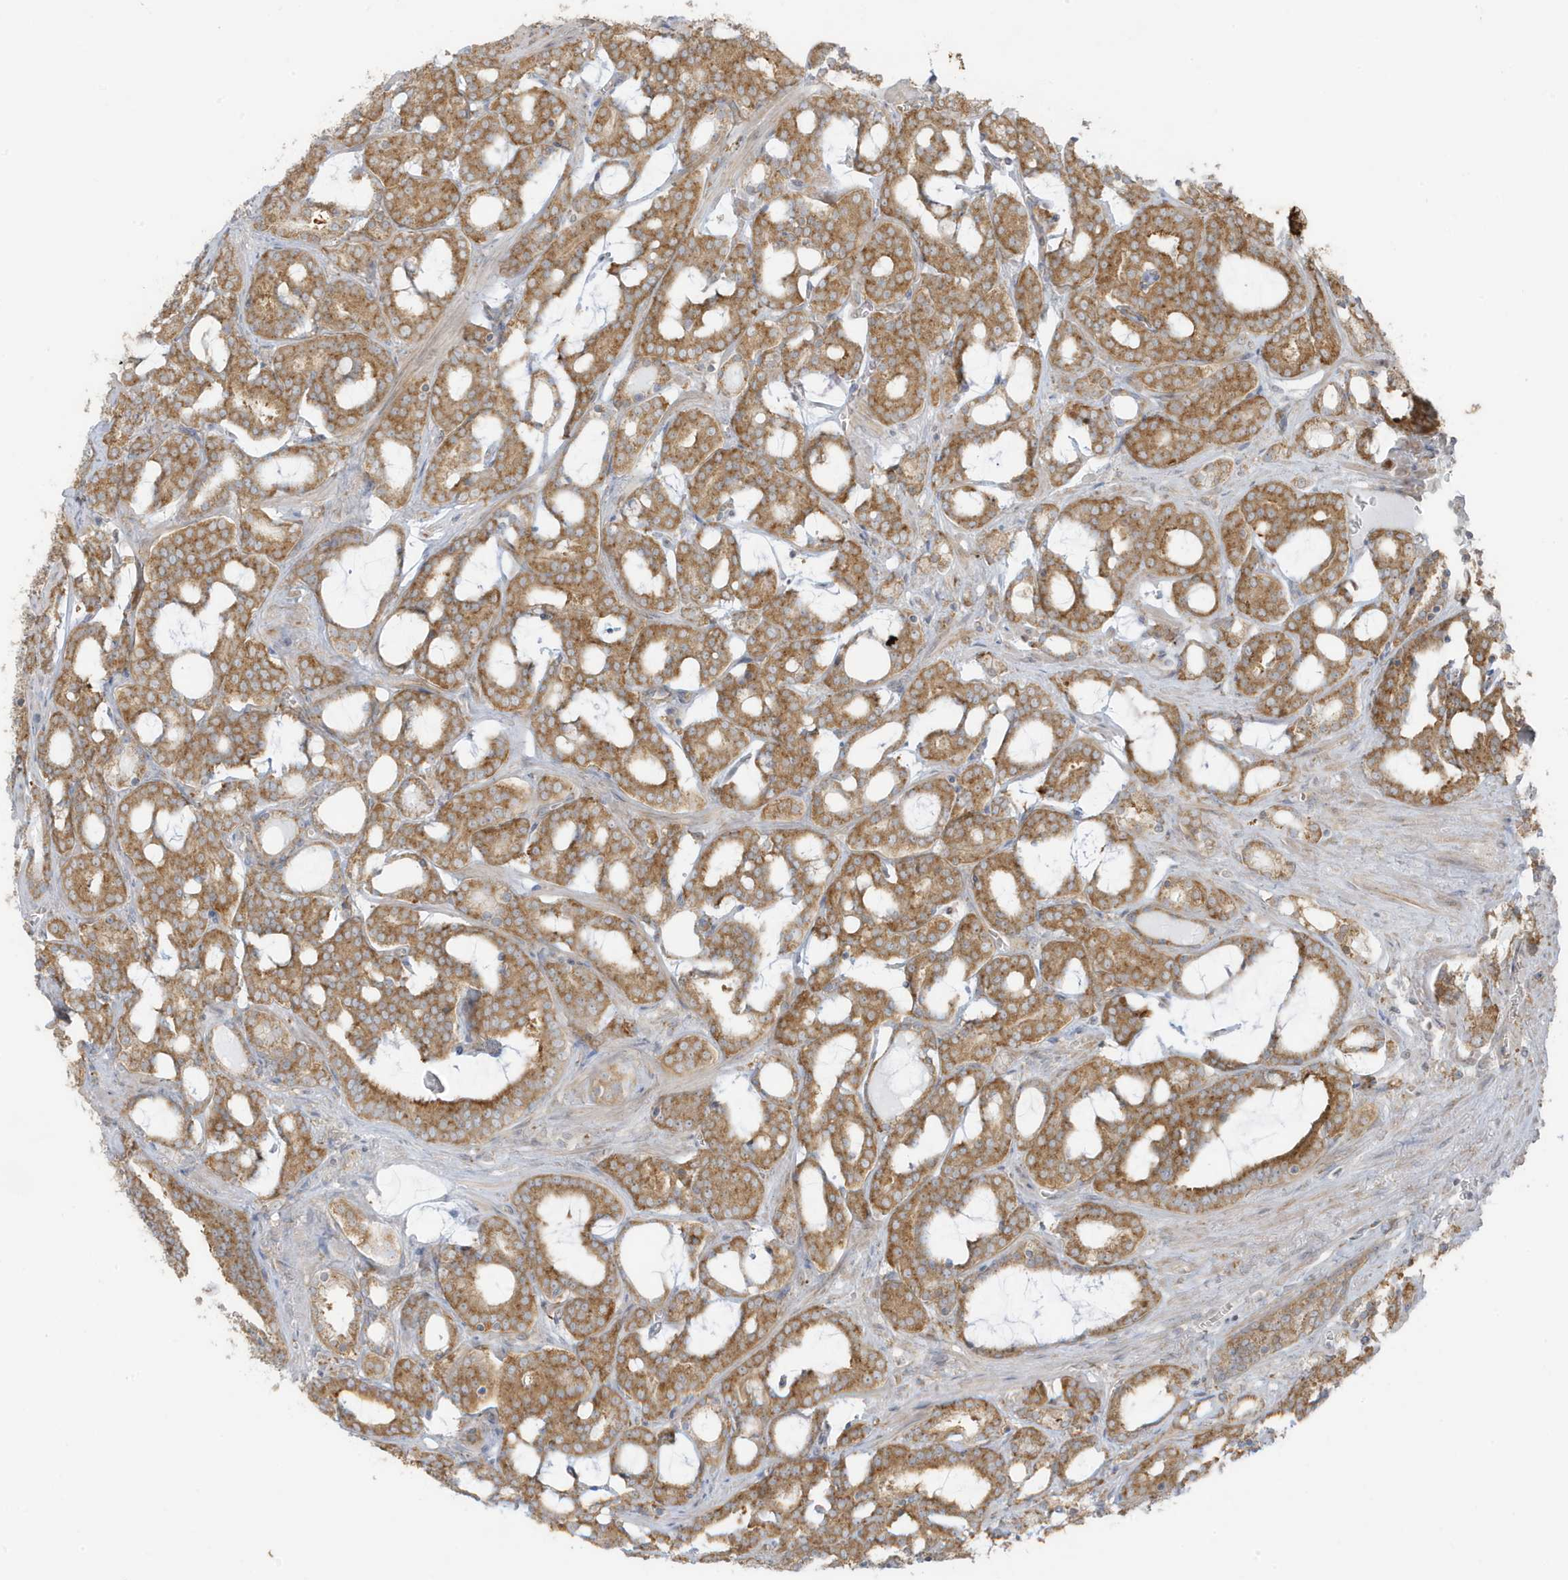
{"staining": {"intensity": "moderate", "quantity": ">75%", "location": "cytoplasmic/membranous"}, "tissue": "prostate cancer", "cell_type": "Tumor cells", "image_type": "cancer", "snomed": [{"axis": "morphology", "description": "Adenocarcinoma, High grade"}, {"axis": "topography", "description": "Prostate and seminal vesicle, NOS"}], "caption": "Immunohistochemical staining of adenocarcinoma (high-grade) (prostate) shows moderate cytoplasmic/membranous protein expression in about >75% of tumor cells. (brown staining indicates protein expression, while blue staining denotes nuclei).", "gene": "GOLGA4", "patient": {"sex": "male", "age": 67}}